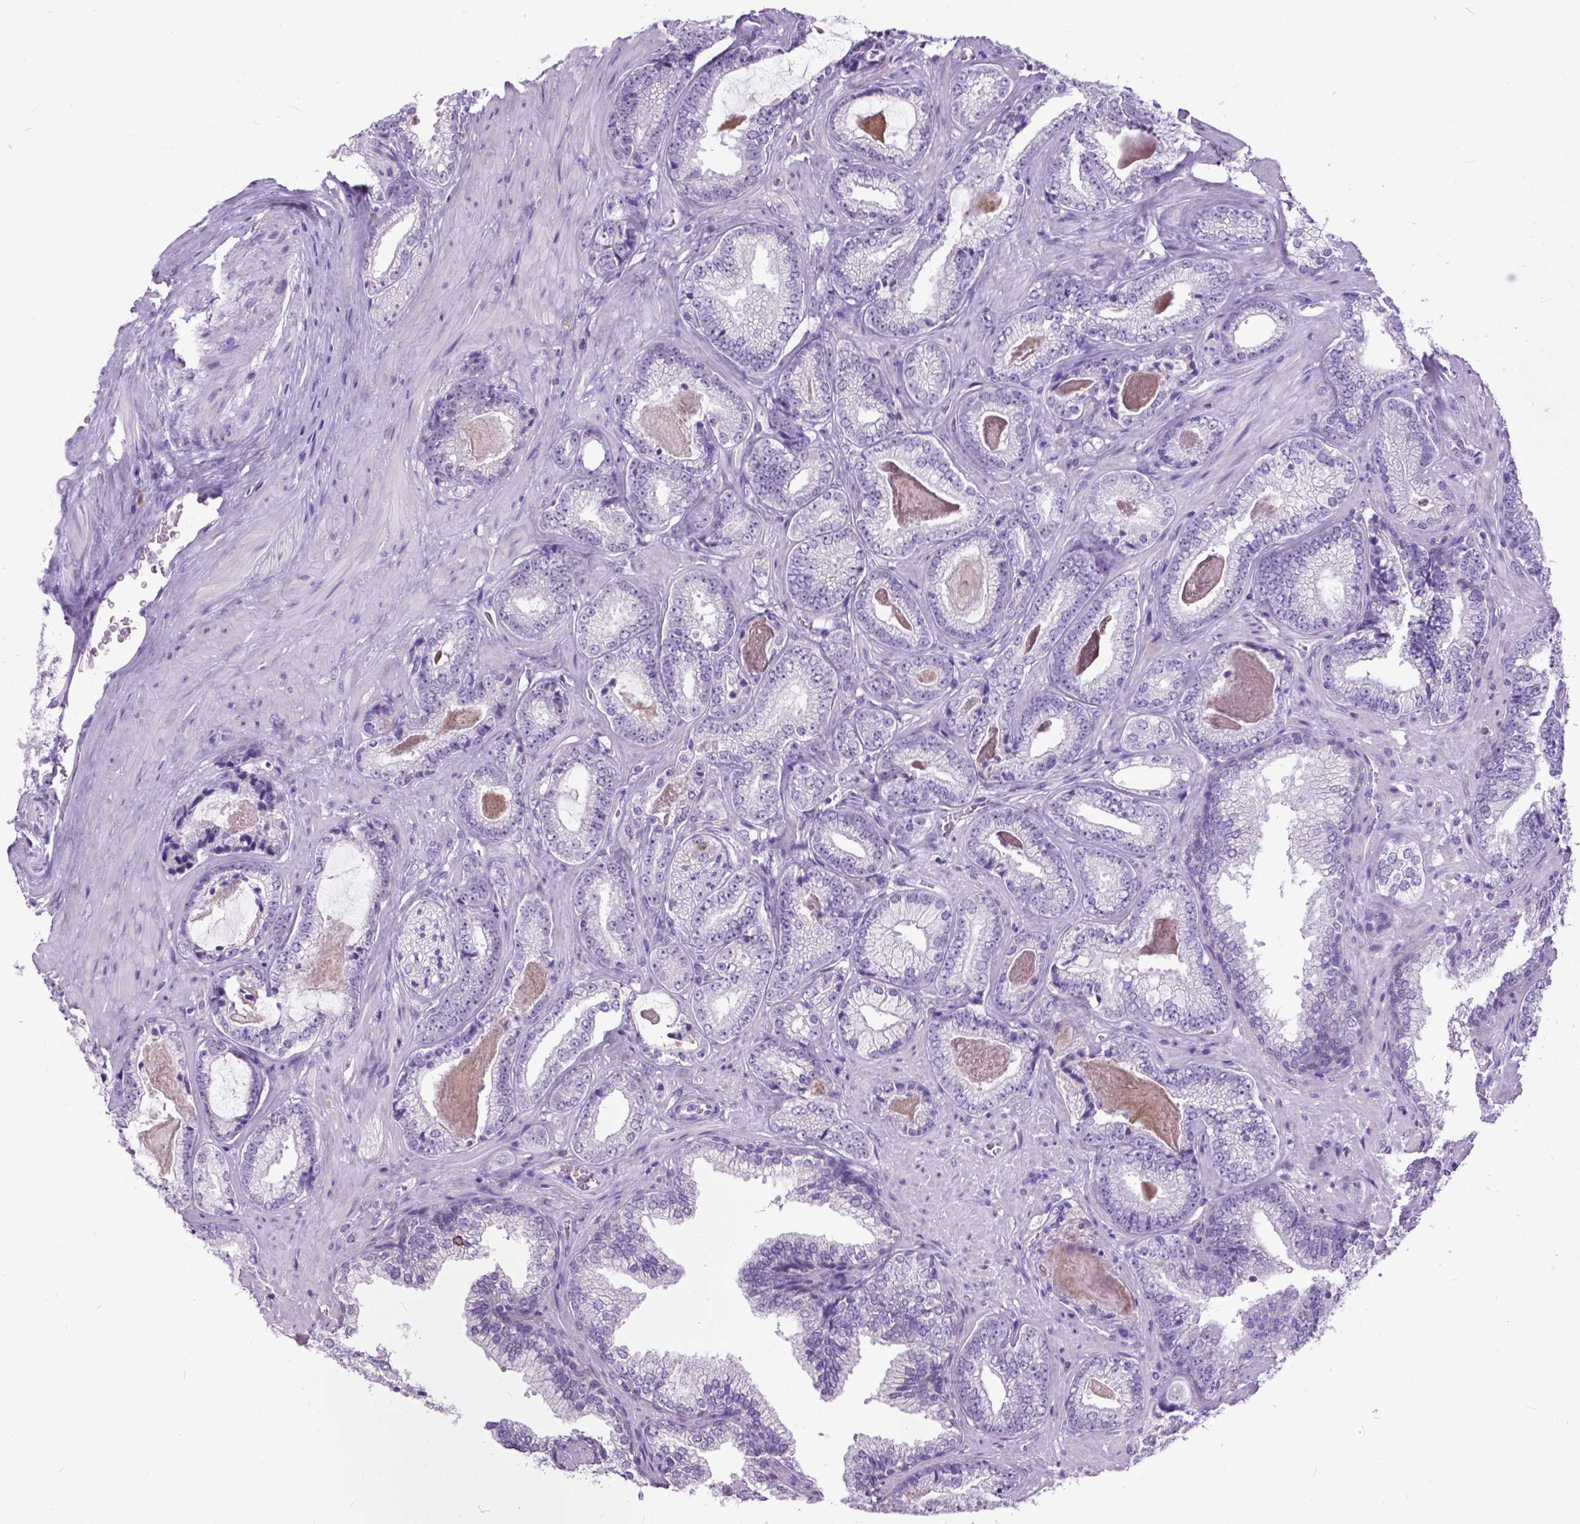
{"staining": {"intensity": "negative", "quantity": "none", "location": "none"}, "tissue": "prostate cancer", "cell_type": "Tumor cells", "image_type": "cancer", "snomed": [{"axis": "morphology", "description": "Adenocarcinoma, Low grade"}, {"axis": "topography", "description": "Prostate"}], "caption": "Tumor cells show no significant staining in prostate cancer.", "gene": "BSND", "patient": {"sex": "male", "age": 61}}